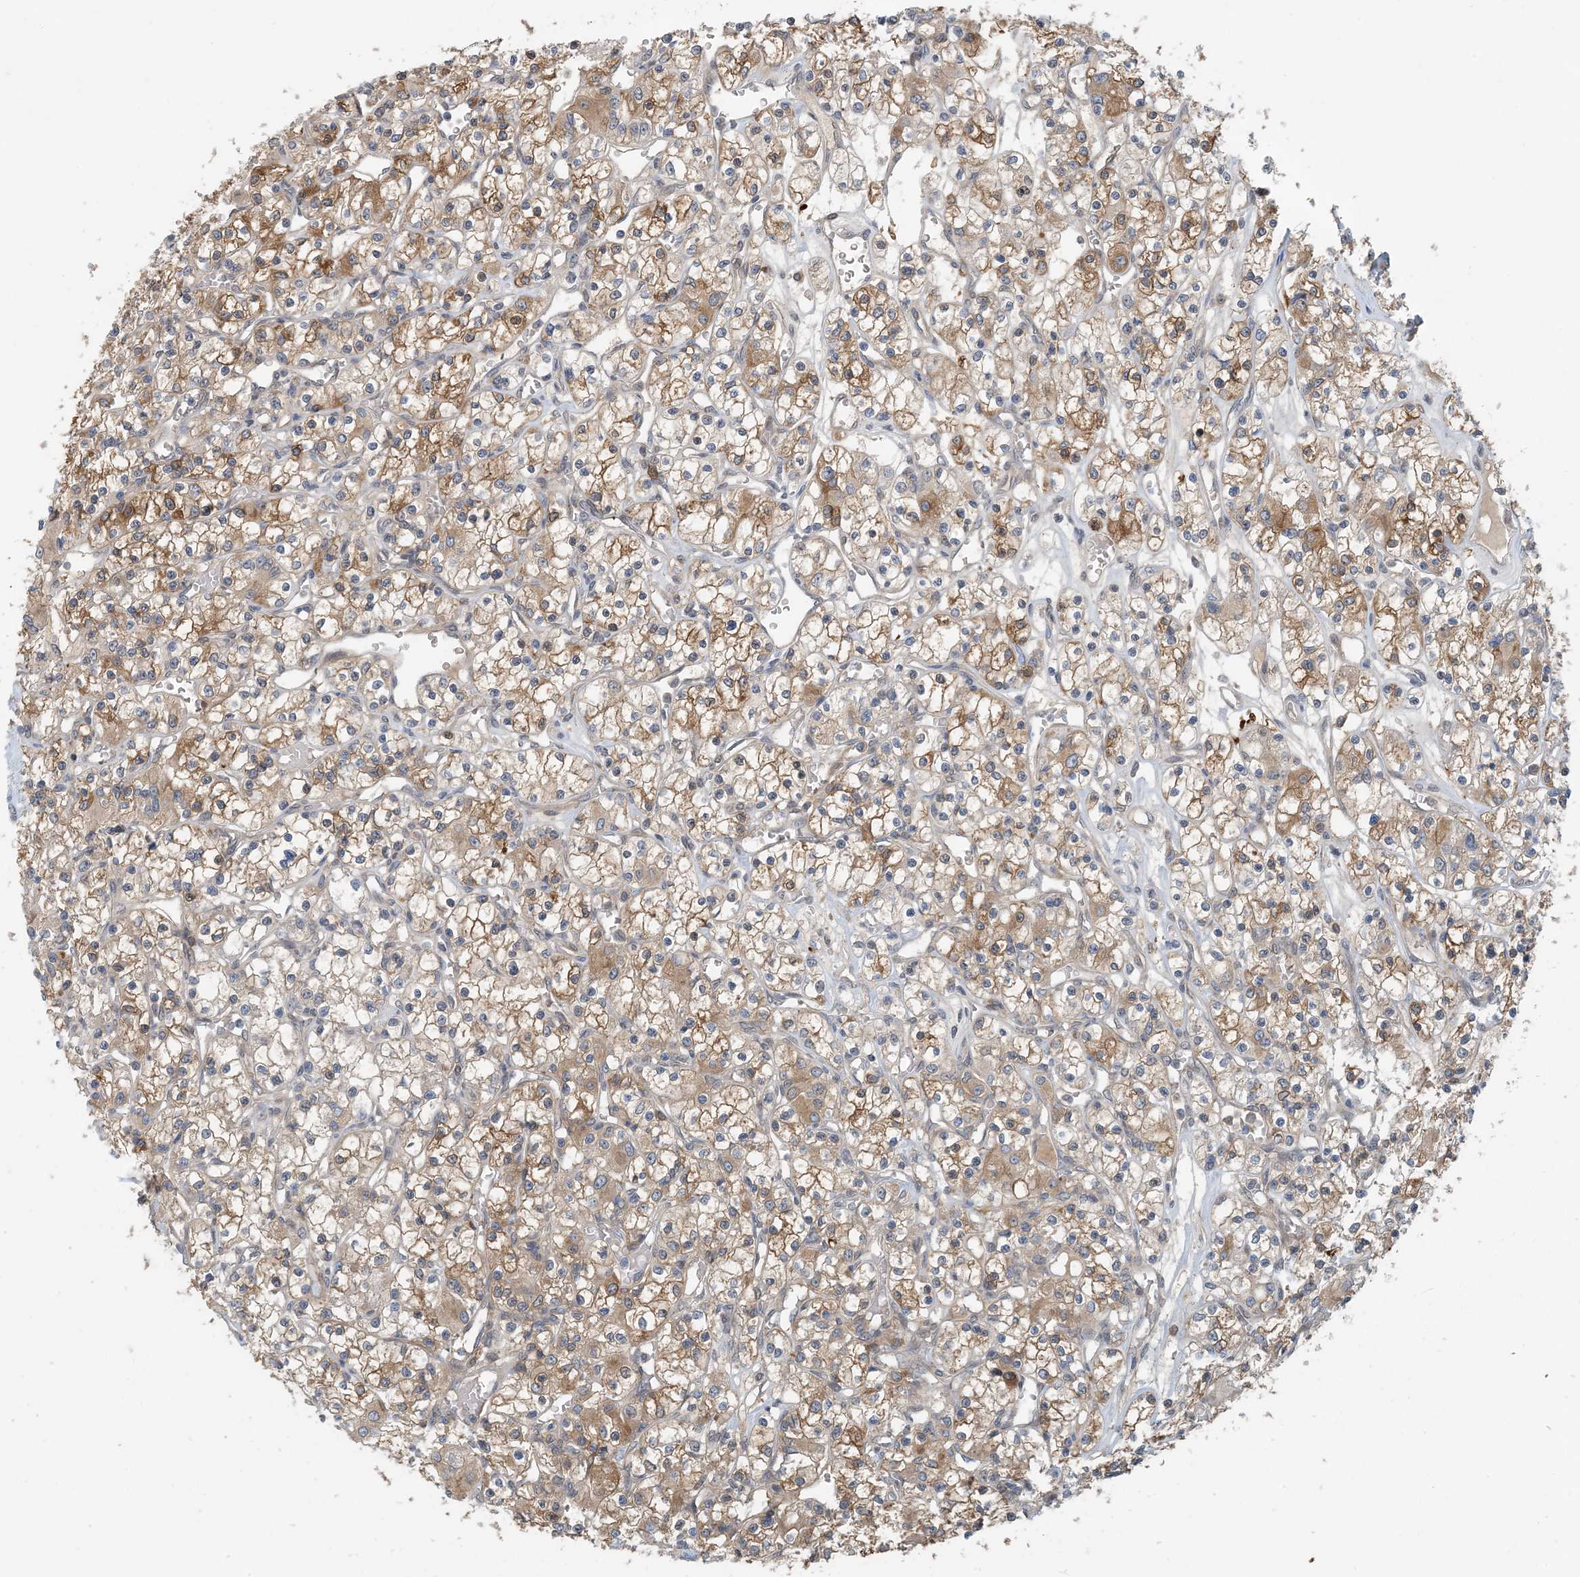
{"staining": {"intensity": "moderate", "quantity": ">75%", "location": "cytoplasmic/membranous"}, "tissue": "renal cancer", "cell_type": "Tumor cells", "image_type": "cancer", "snomed": [{"axis": "morphology", "description": "Adenocarcinoma, NOS"}, {"axis": "topography", "description": "Kidney"}], "caption": "This is a micrograph of IHC staining of renal cancer (adenocarcinoma), which shows moderate positivity in the cytoplasmic/membranous of tumor cells.", "gene": "ZC3H12A", "patient": {"sex": "female", "age": 59}}